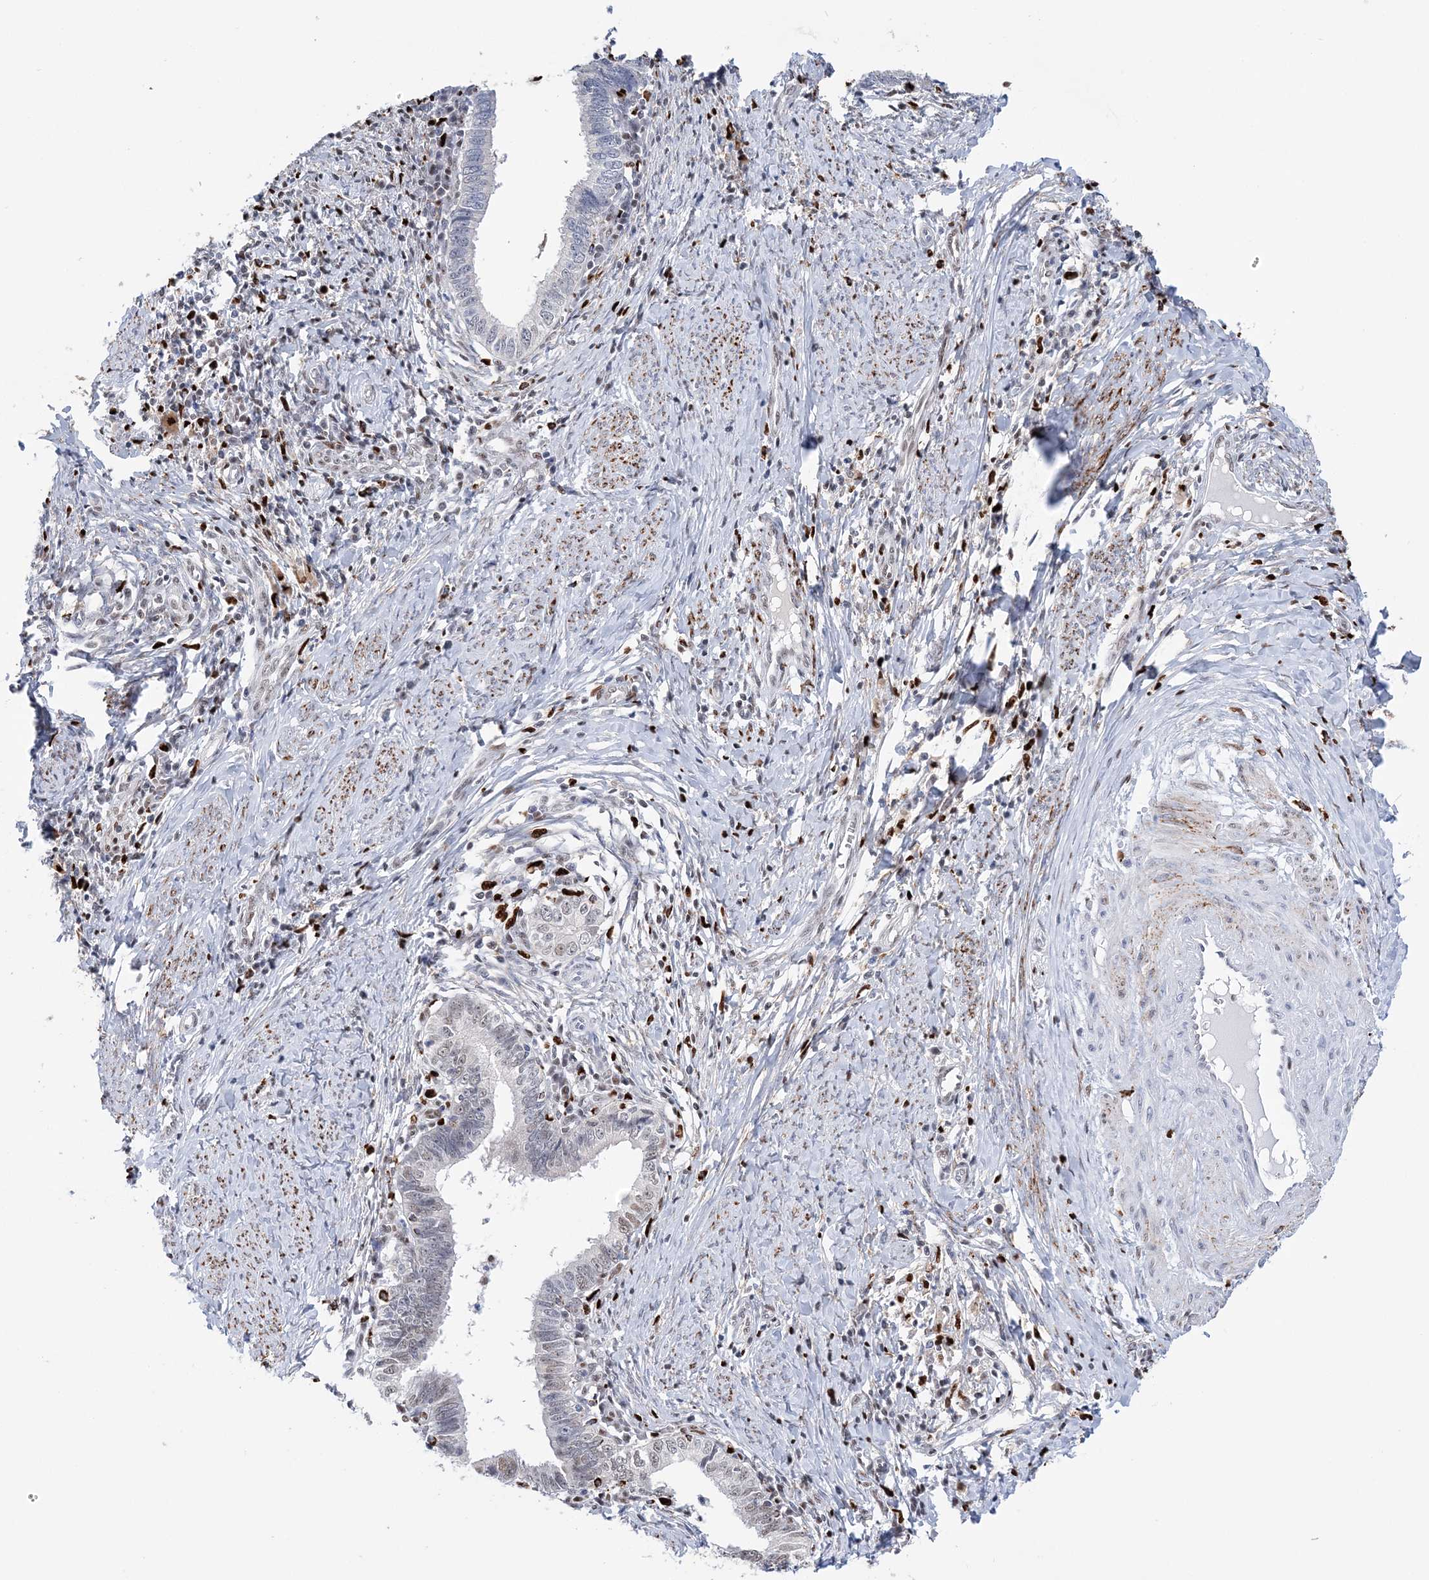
{"staining": {"intensity": "weak", "quantity": "<25%", "location": "nuclear"}, "tissue": "cervical cancer", "cell_type": "Tumor cells", "image_type": "cancer", "snomed": [{"axis": "morphology", "description": "Adenocarcinoma, NOS"}, {"axis": "topography", "description": "Cervix"}], "caption": "Immunohistochemistry micrograph of neoplastic tissue: human adenocarcinoma (cervical) stained with DAB (3,3'-diaminobenzidine) exhibits no significant protein expression in tumor cells.", "gene": "NIT2", "patient": {"sex": "female", "age": 36}}